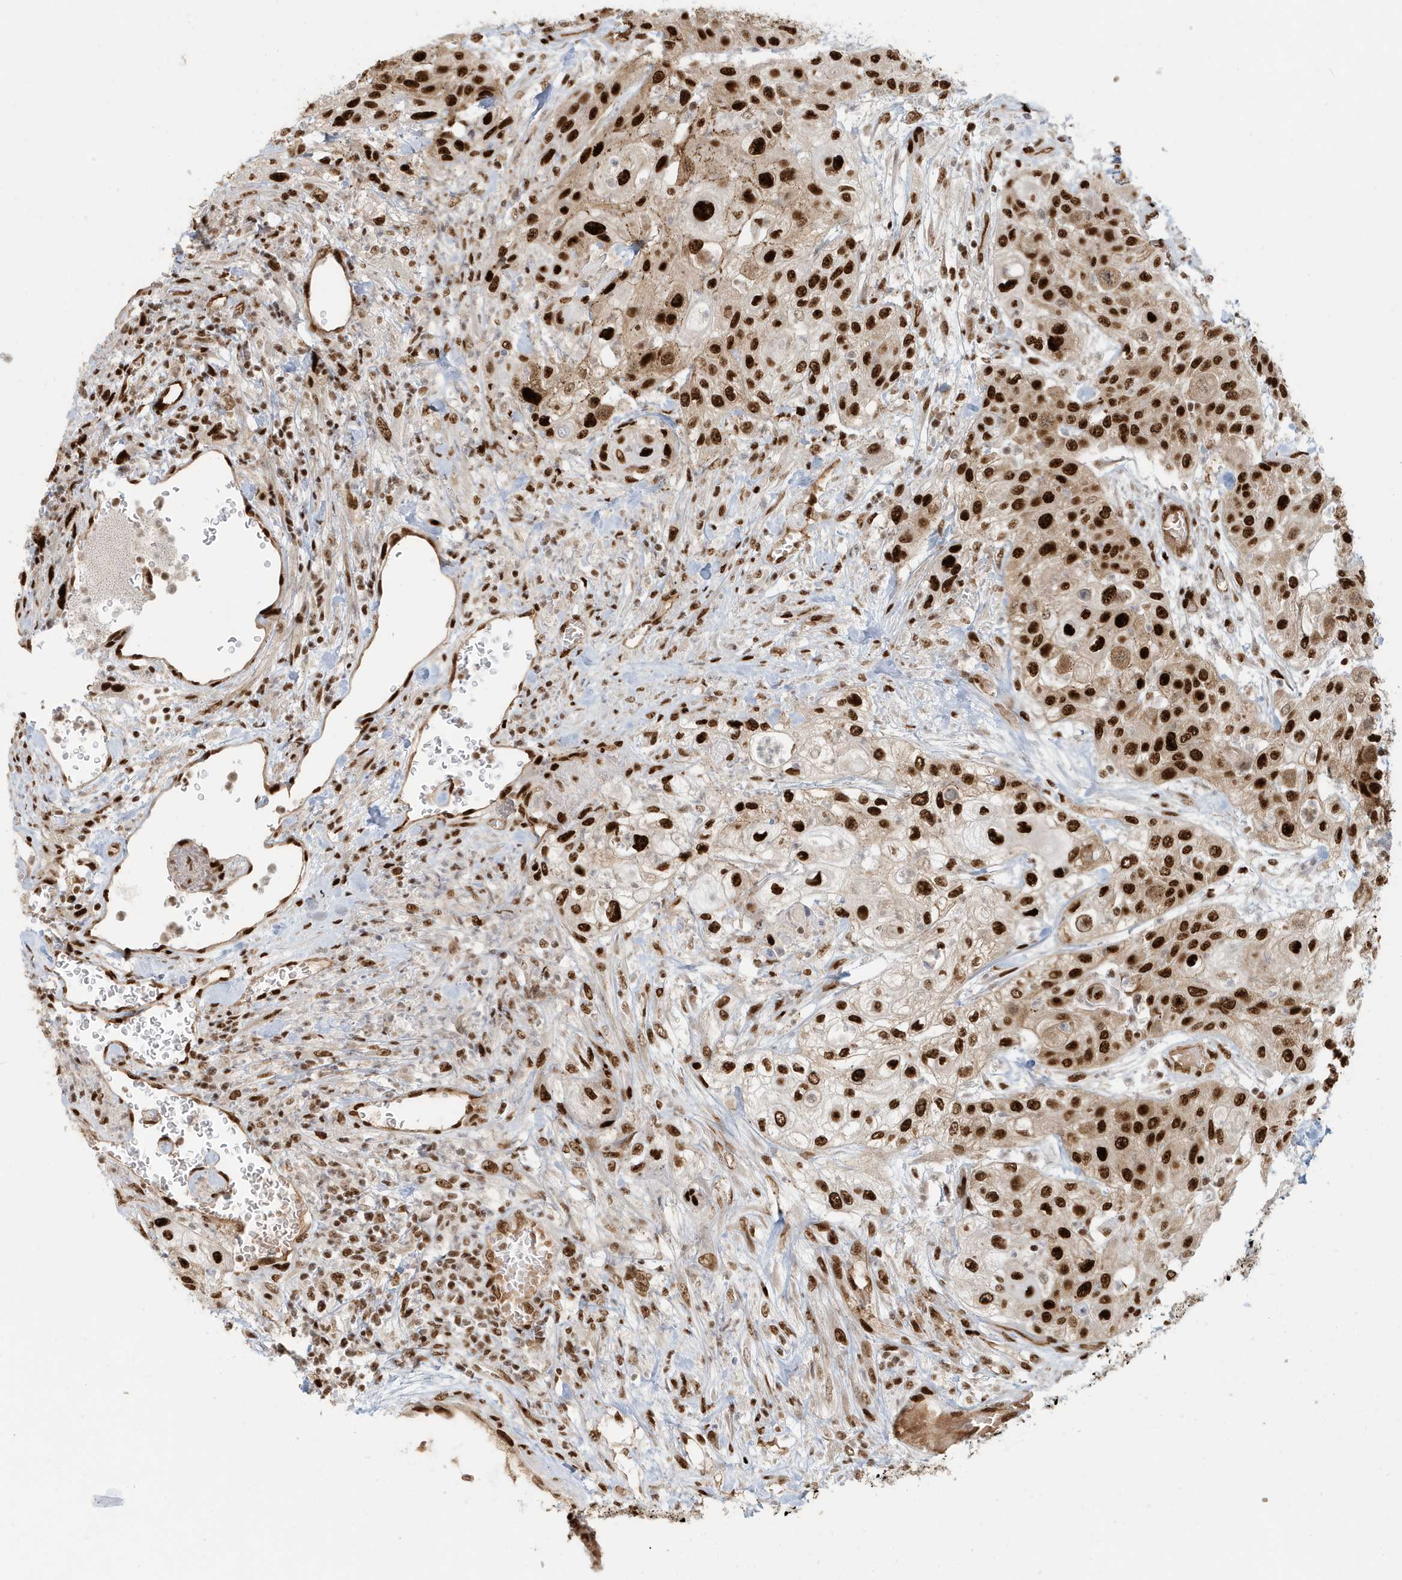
{"staining": {"intensity": "strong", "quantity": ">75%", "location": "nuclear"}, "tissue": "urothelial cancer", "cell_type": "Tumor cells", "image_type": "cancer", "snomed": [{"axis": "morphology", "description": "Urothelial carcinoma, High grade"}, {"axis": "topography", "description": "Urinary bladder"}], "caption": "A high-resolution histopathology image shows IHC staining of urothelial cancer, which reveals strong nuclear staining in approximately >75% of tumor cells. (IHC, brightfield microscopy, high magnification).", "gene": "CKS2", "patient": {"sex": "female", "age": 79}}